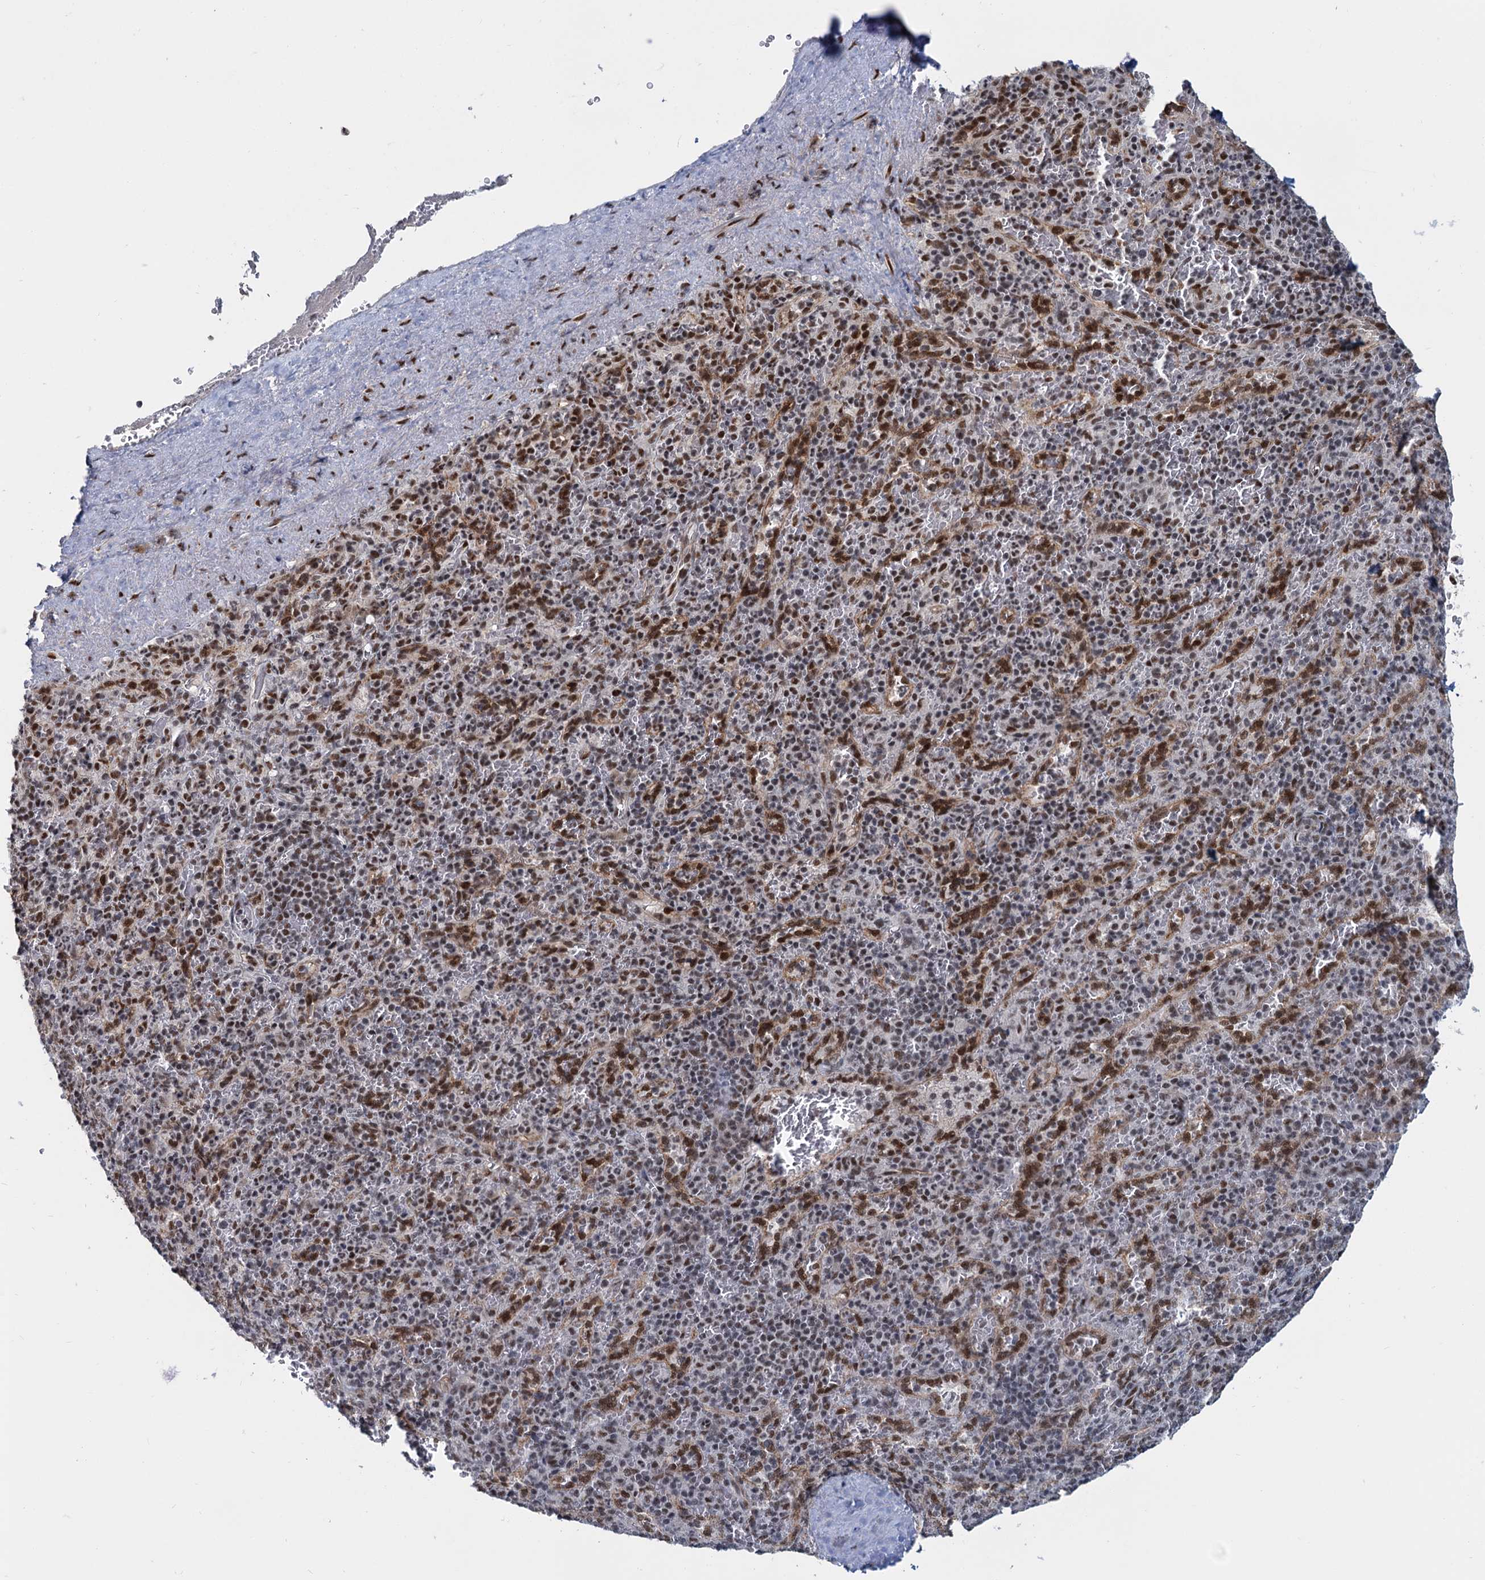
{"staining": {"intensity": "moderate", "quantity": "25%-75%", "location": "nuclear"}, "tissue": "spleen", "cell_type": "Cells in red pulp", "image_type": "normal", "snomed": [{"axis": "morphology", "description": "Normal tissue, NOS"}, {"axis": "topography", "description": "Spleen"}], "caption": "This micrograph demonstrates benign spleen stained with IHC to label a protein in brown. The nuclear of cells in red pulp show moderate positivity for the protein. Nuclei are counter-stained blue.", "gene": "WBP4", "patient": {"sex": "male", "age": 82}}